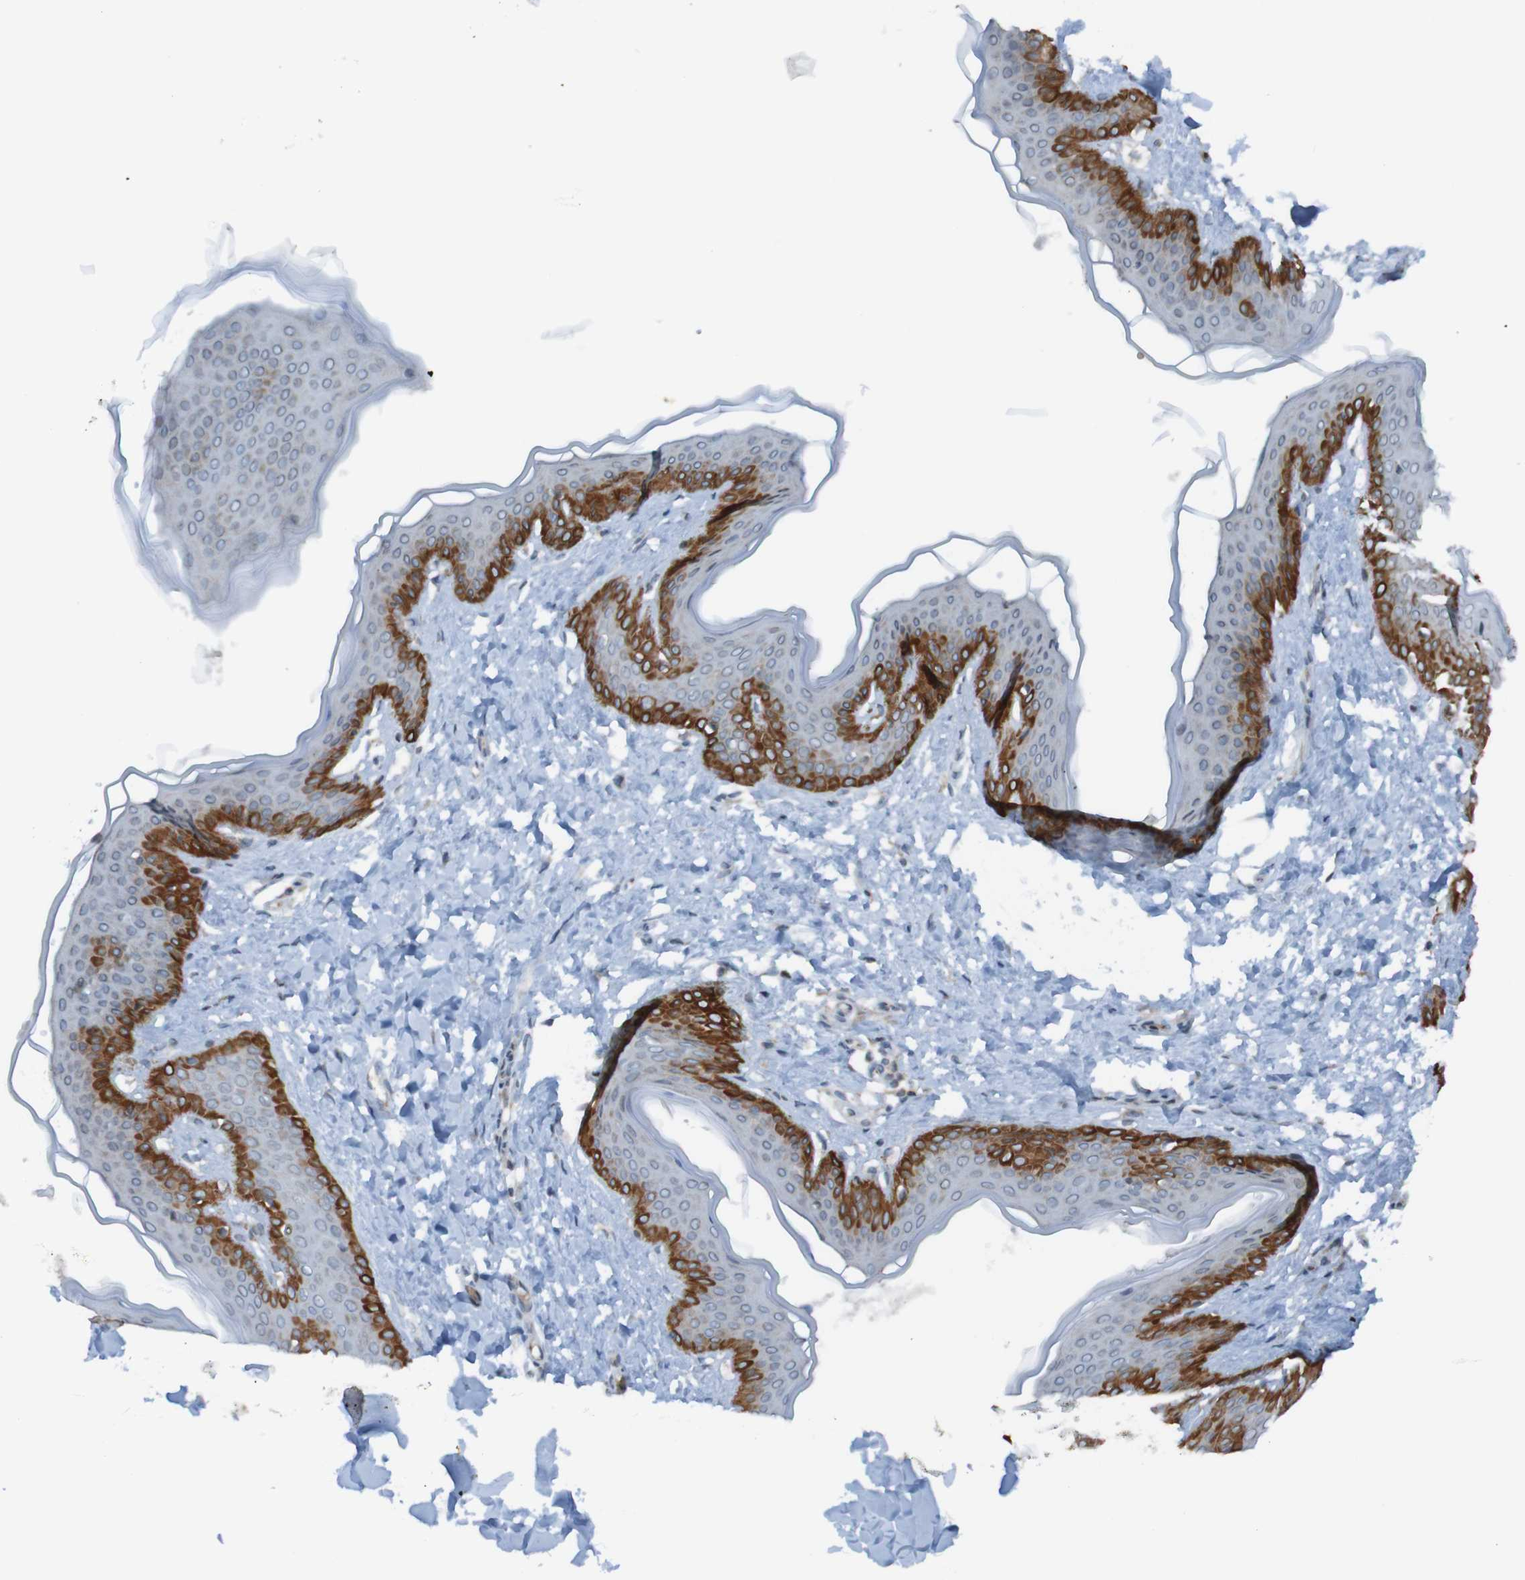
{"staining": {"intensity": "negative", "quantity": "none", "location": "none"}, "tissue": "skin", "cell_type": "Fibroblasts", "image_type": "normal", "snomed": [{"axis": "morphology", "description": "Normal tissue, NOS"}, {"axis": "topography", "description": "Skin"}], "caption": "DAB (3,3'-diaminobenzidine) immunohistochemical staining of benign human skin exhibits no significant expression in fibroblasts. (DAB (3,3'-diaminobenzidine) IHC visualized using brightfield microscopy, high magnification).", "gene": "UNG", "patient": {"sex": "female", "age": 17}}